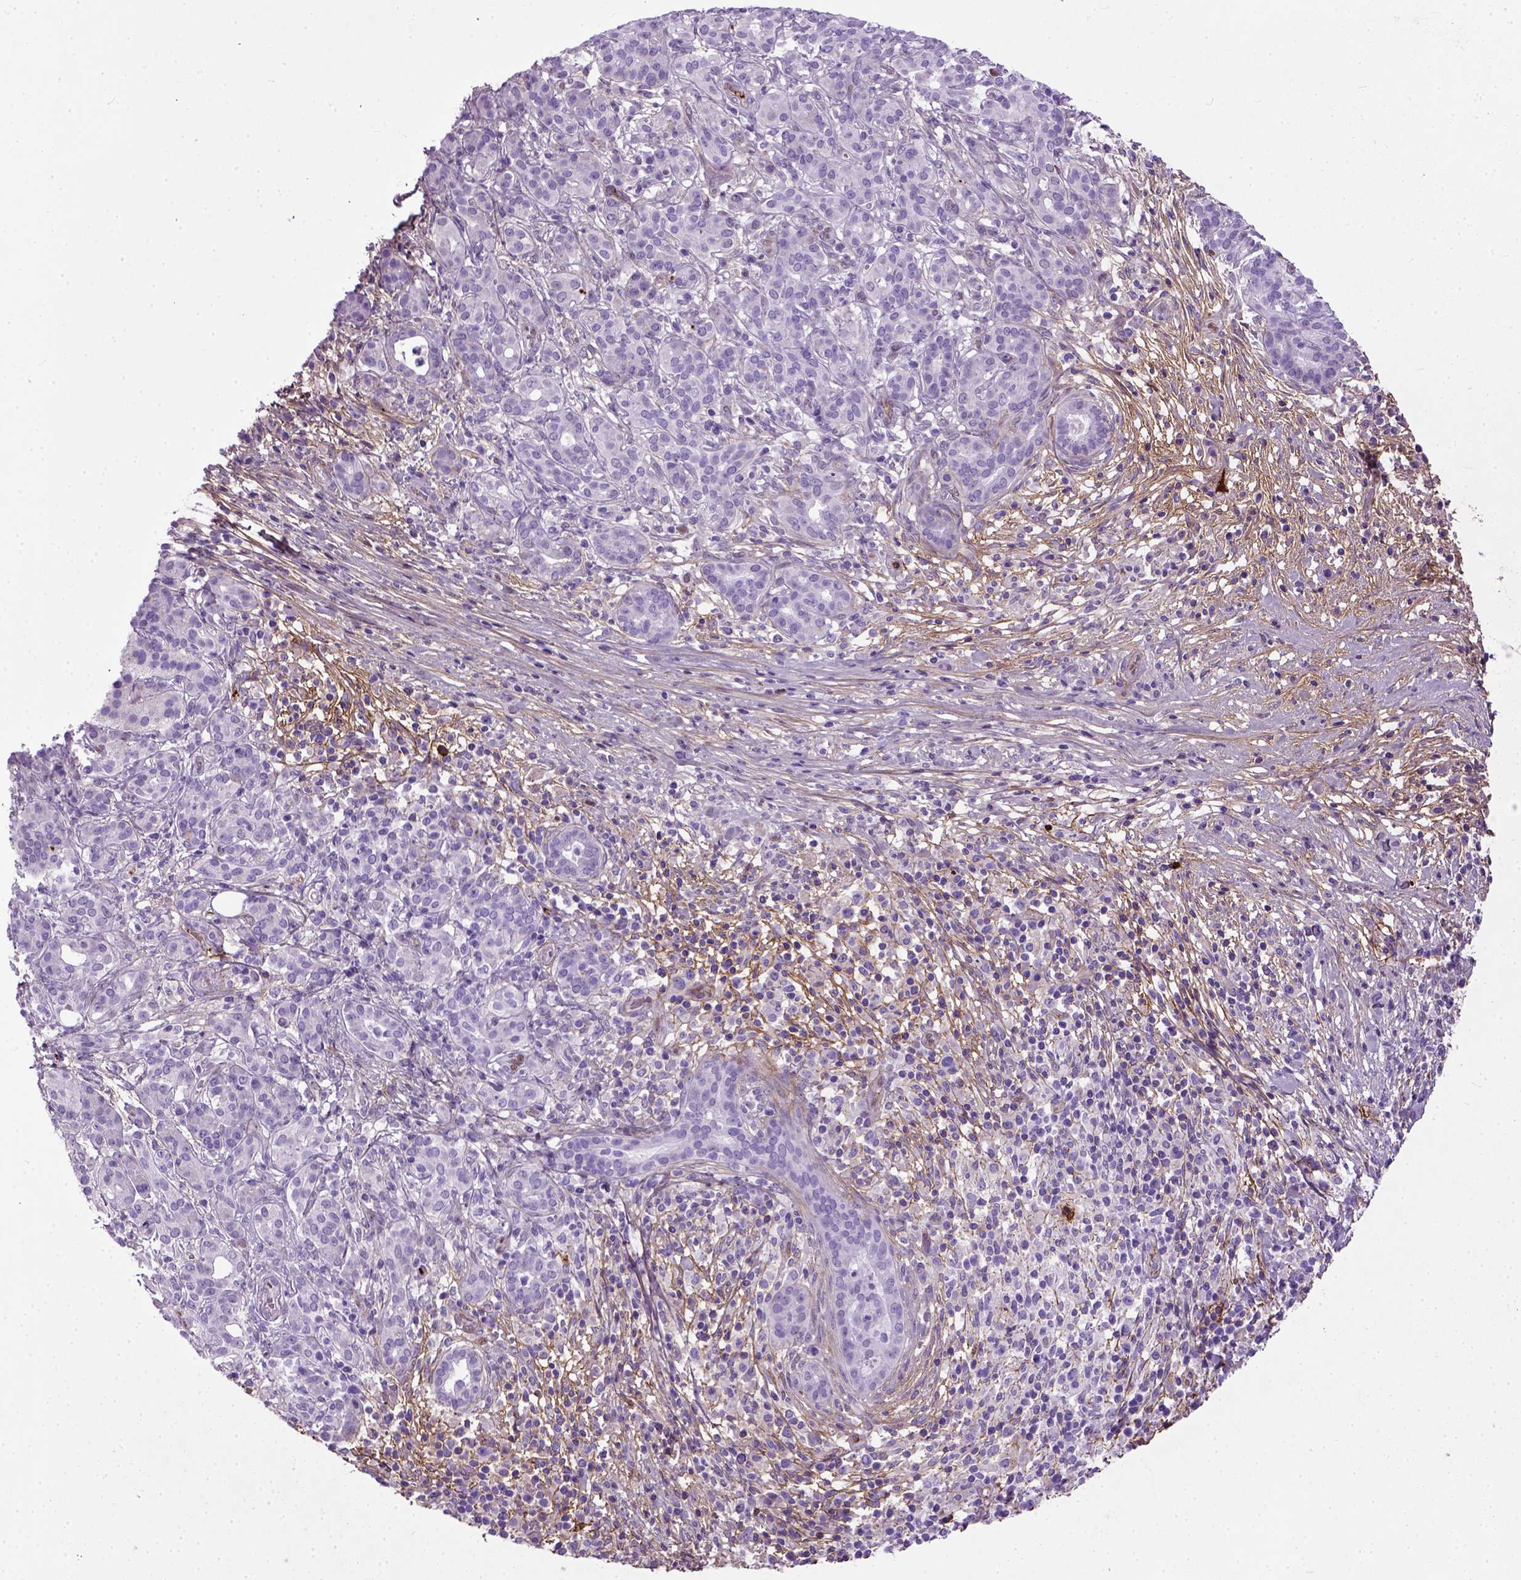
{"staining": {"intensity": "negative", "quantity": "none", "location": "none"}, "tissue": "pancreatic cancer", "cell_type": "Tumor cells", "image_type": "cancer", "snomed": [{"axis": "morphology", "description": "Adenocarcinoma, NOS"}, {"axis": "topography", "description": "Pancreas"}], "caption": "A high-resolution image shows immunohistochemistry staining of pancreatic cancer, which displays no significant positivity in tumor cells. Nuclei are stained in blue.", "gene": "ADAMTS8", "patient": {"sex": "male", "age": 44}}